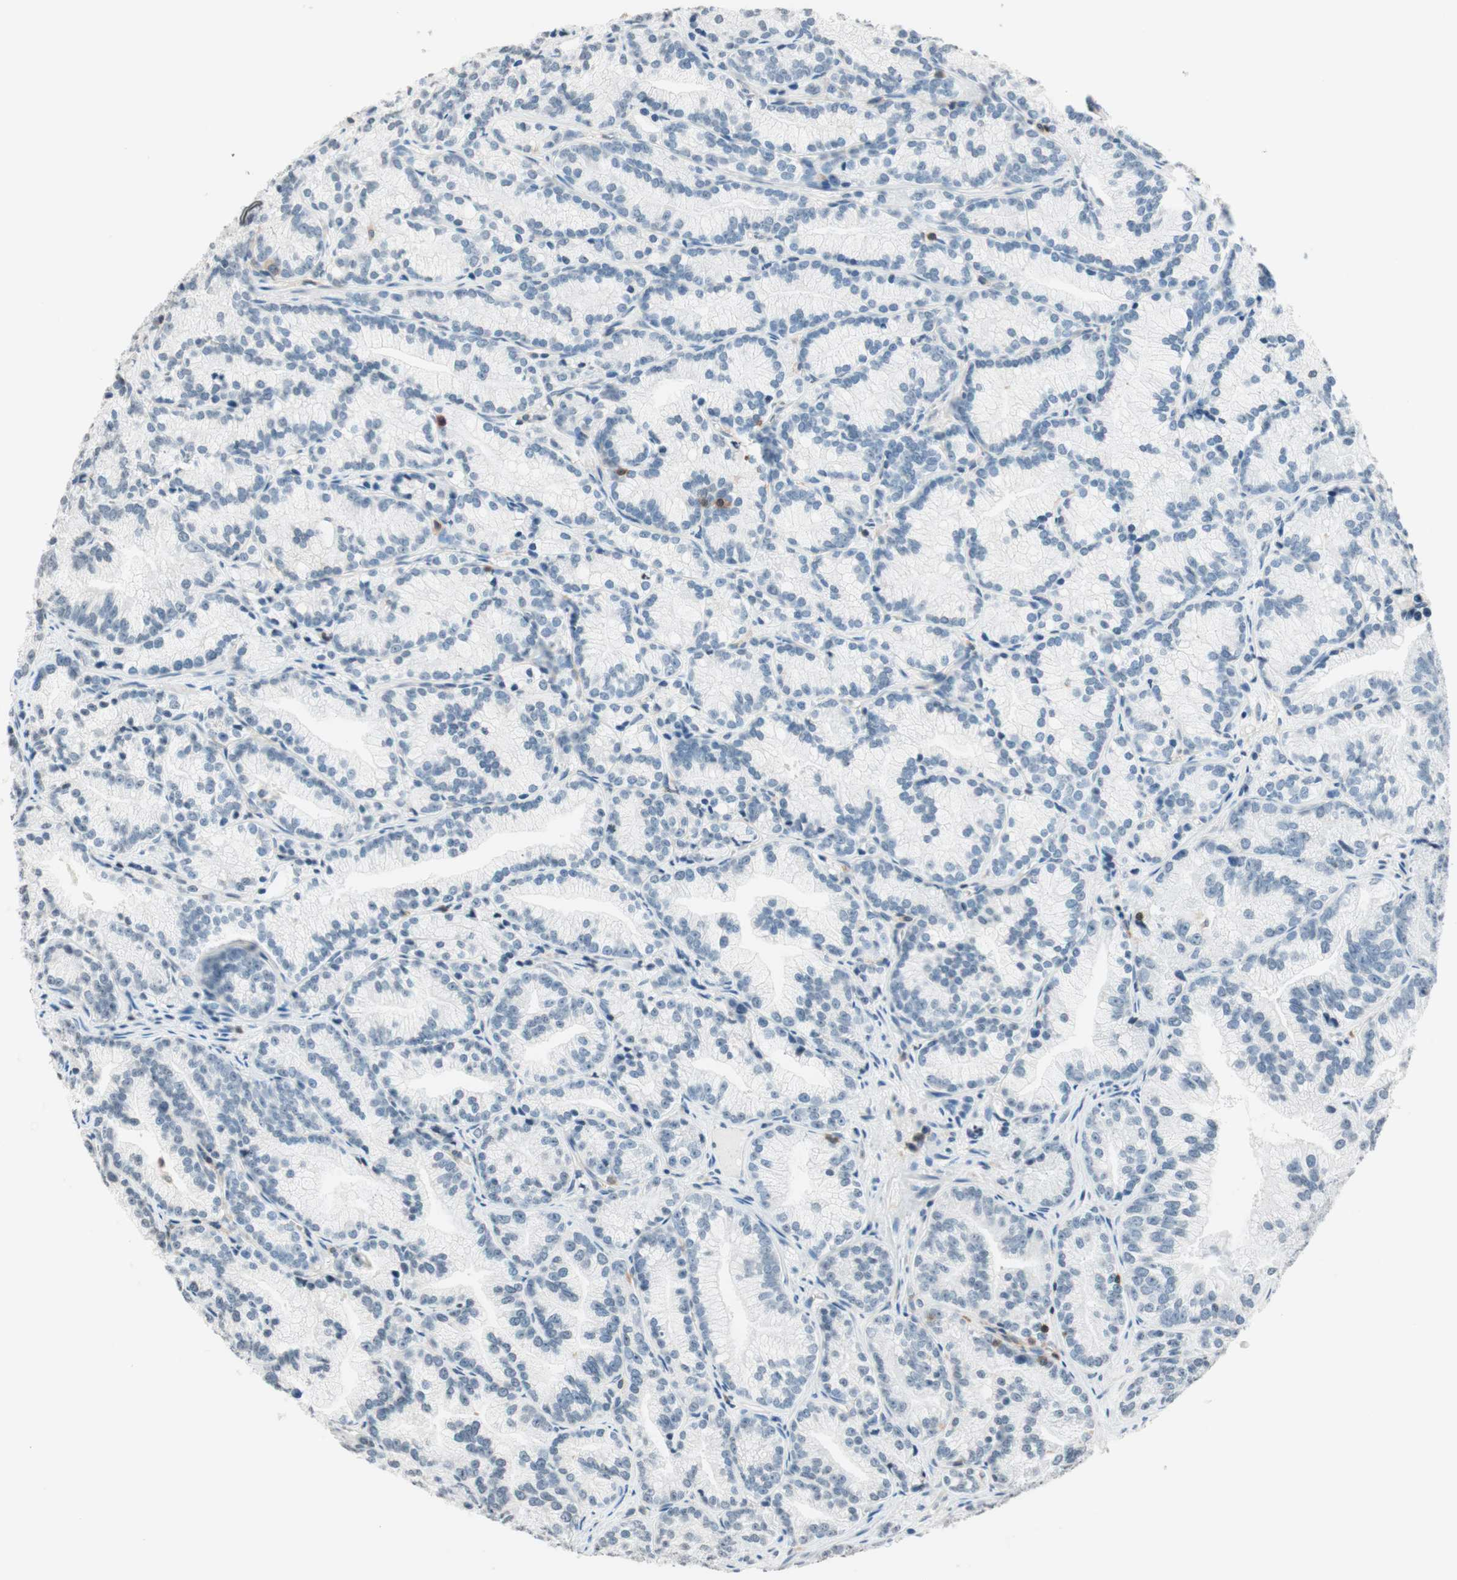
{"staining": {"intensity": "negative", "quantity": "none", "location": "none"}, "tissue": "prostate cancer", "cell_type": "Tumor cells", "image_type": "cancer", "snomed": [{"axis": "morphology", "description": "Adenocarcinoma, Low grade"}, {"axis": "topography", "description": "Prostate"}], "caption": "Micrograph shows no protein expression in tumor cells of prostate cancer tissue.", "gene": "WIPF1", "patient": {"sex": "male", "age": 89}}